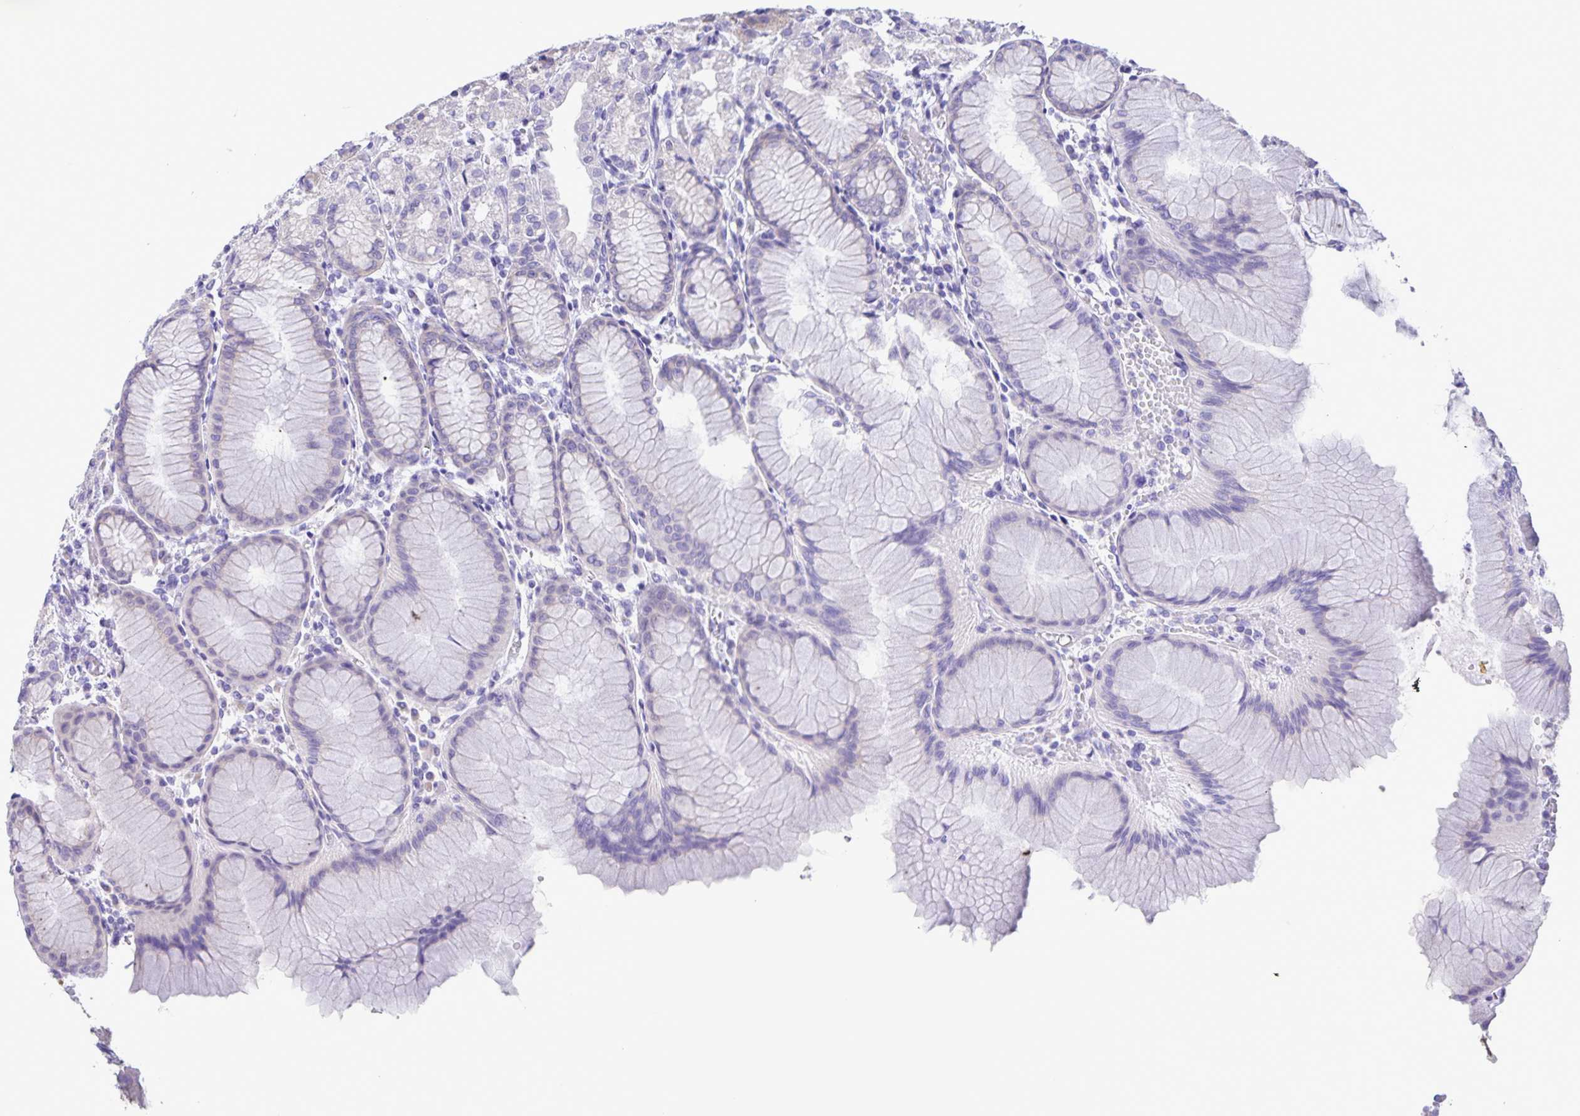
{"staining": {"intensity": "negative", "quantity": "none", "location": "none"}, "tissue": "stomach", "cell_type": "Glandular cells", "image_type": "normal", "snomed": [{"axis": "morphology", "description": "Normal tissue, NOS"}, {"axis": "topography", "description": "Stomach"}], "caption": "Histopathology image shows no protein staining in glandular cells of normal stomach.", "gene": "CAPSL", "patient": {"sex": "female", "age": 57}}